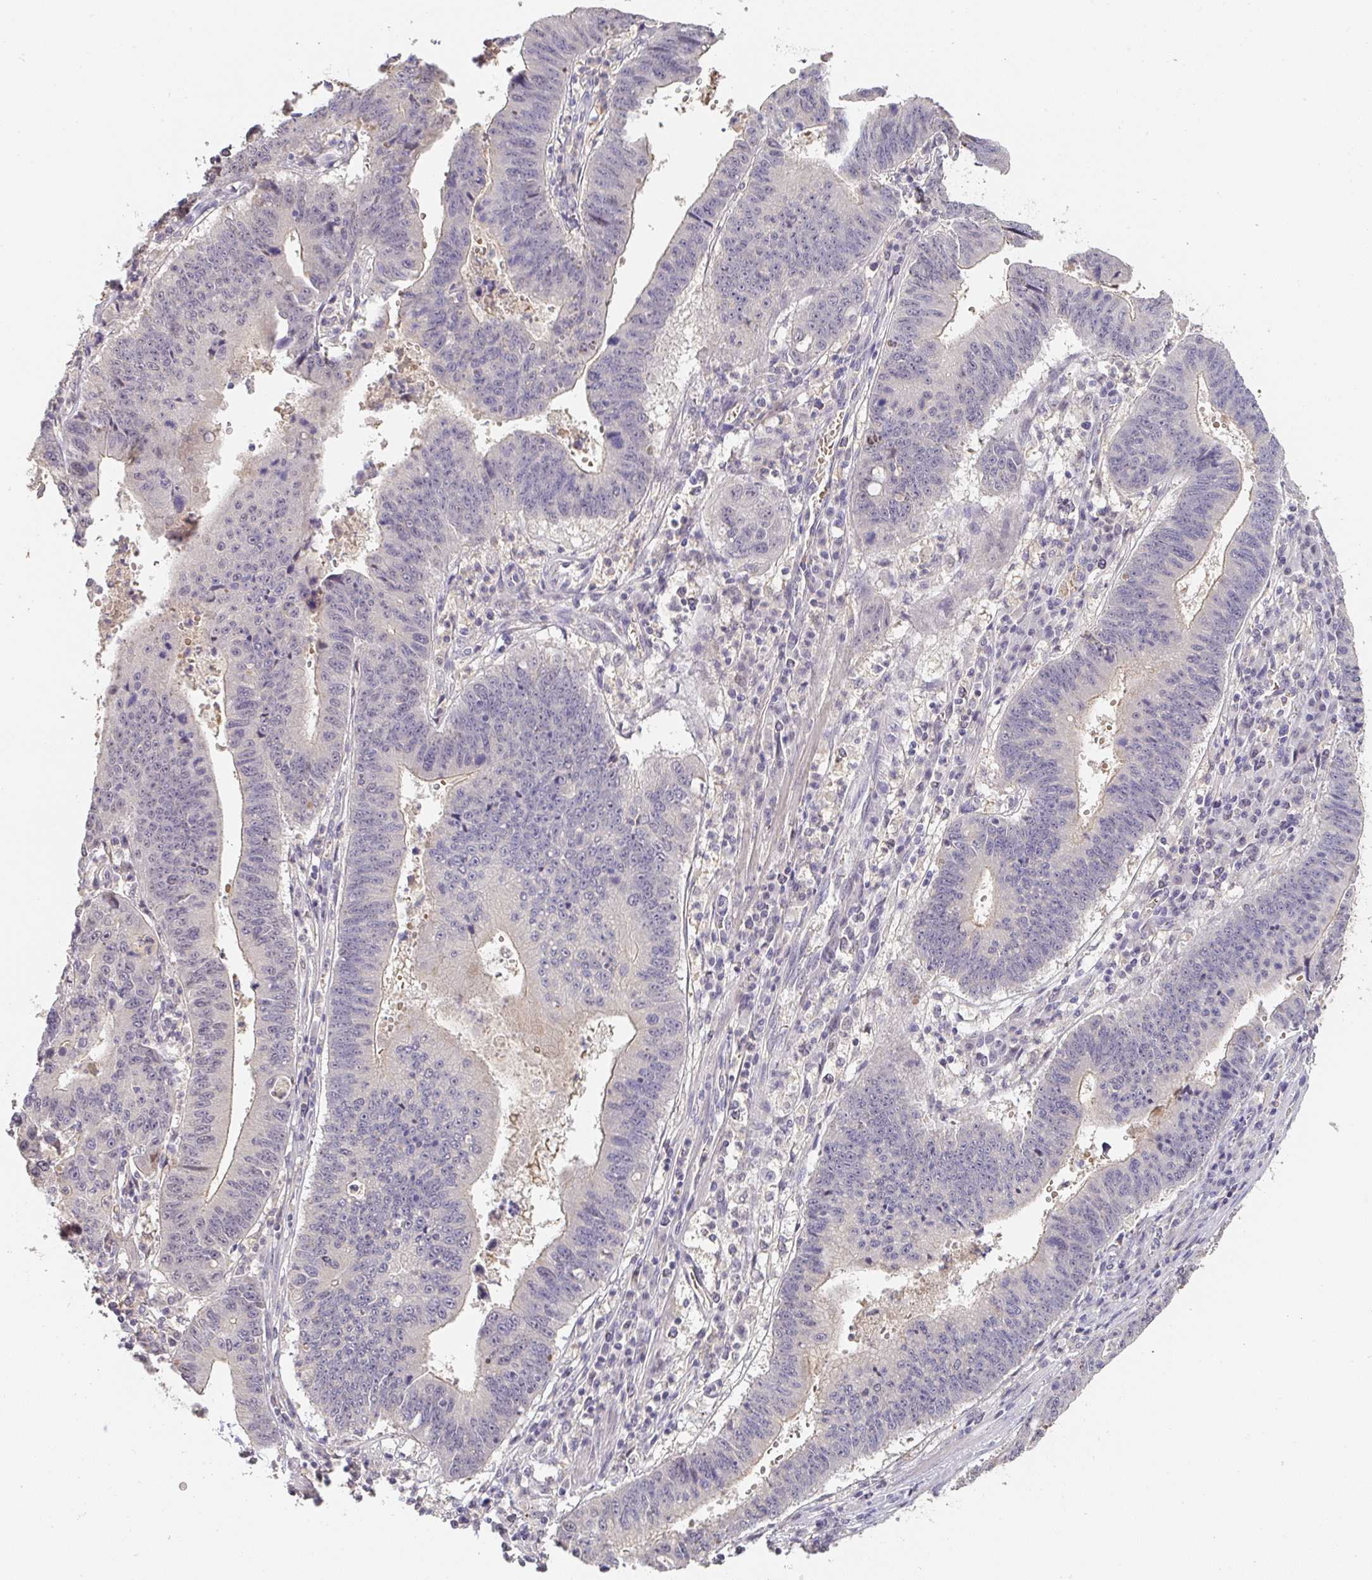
{"staining": {"intensity": "moderate", "quantity": "<25%", "location": "cytoplasmic/membranous"}, "tissue": "stomach cancer", "cell_type": "Tumor cells", "image_type": "cancer", "snomed": [{"axis": "morphology", "description": "Adenocarcinoma, NOS"}, {"axis": "topography", "description": "Stomach"}], "caption": "There is low levels of moderate cytoplasmic/membranous positivity in tumor cells of adenocarcinoma (stomach), as demonstrated by immunohistochemical staining (brown color).", "gene": "FOXN4", "patient": {"sex": "male", "age": 59}}